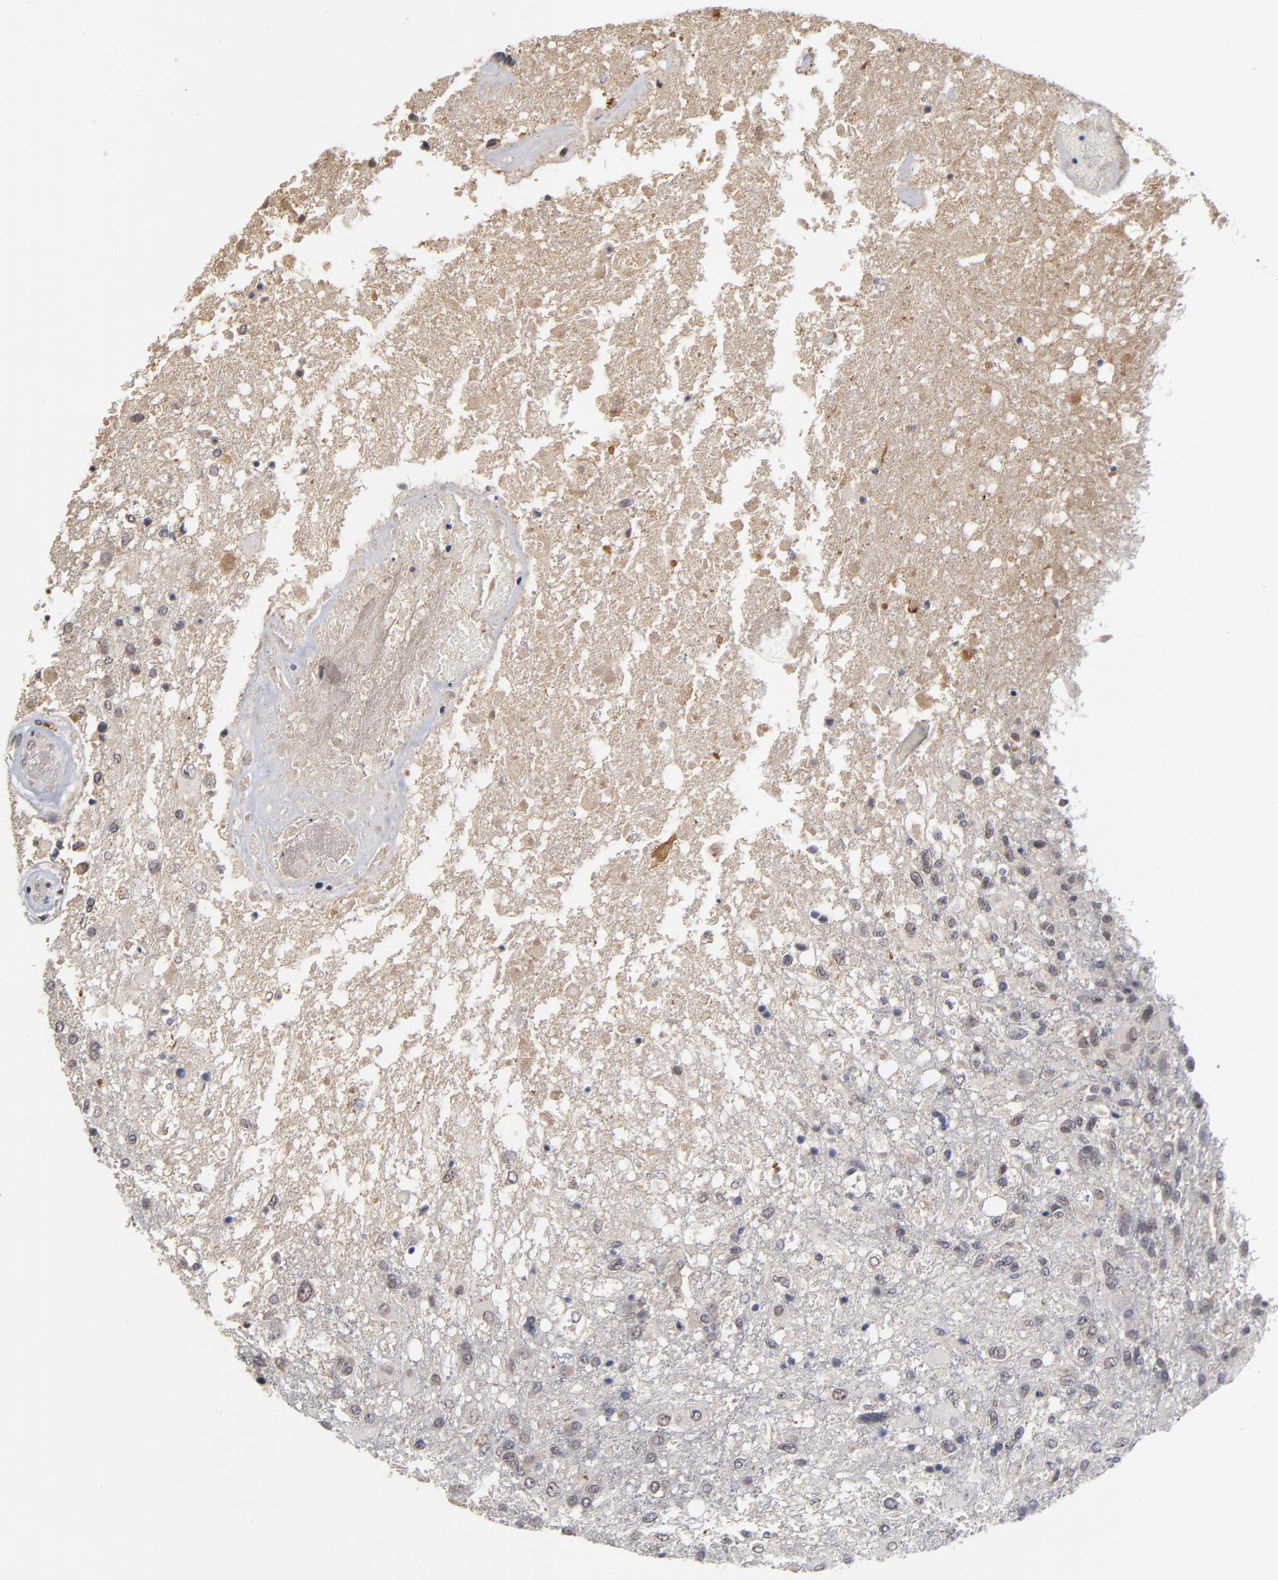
{"staining": {"intensity": "weak", "quantity": "25%-75%", "location": "cytoplasmic/membranous,nuclear"}, "tissue": "glioma", "cell_type": "Tumor cells", "image_type": "cancer", "snomed": [{"axis": "morphology", "description": "Glioma, malignant, High grade"}, {"axis": "topography", "description": "Cerebral cortex"}], "caption": "Glioma stained for a protein (brown) displays weak cytoplasmic/membranous and nuclear positive staining in about 25%-75% of tumor cells.", "gene": "WSB1", "patient": {"sex": "male", "age": 79}}